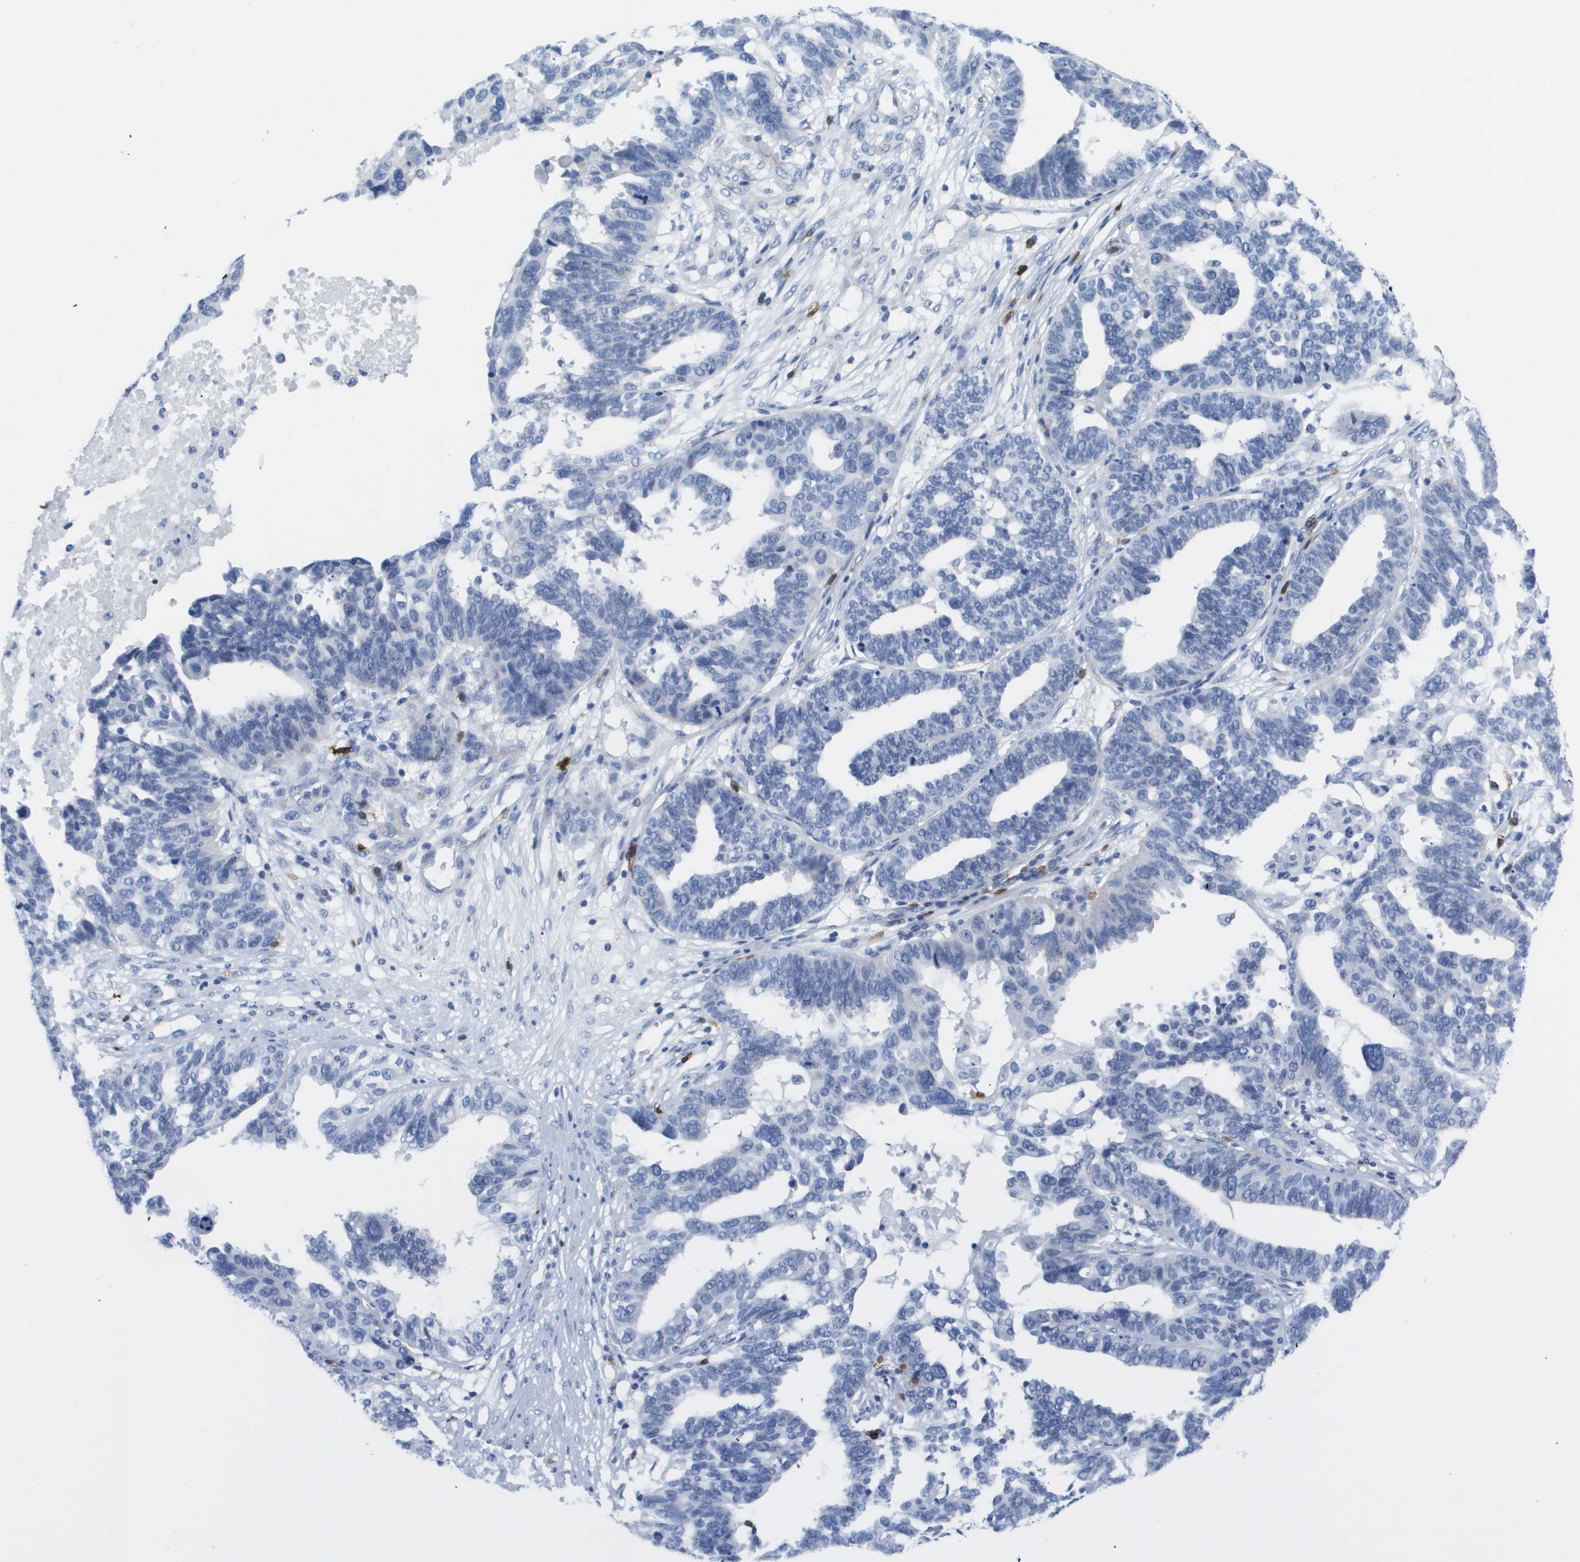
{"staining": {"intensity": "negative", "quantity": "none", "location": "none"}, "tissue": "ovarian cancer", "cell_type": "Tumor cells", "image_type": "cancer", "snomed": [{"axis": "morphology", "description": "Cystadenocarcinoma, serous, NOS"}, {"axis": "topography", "description": "Ovary"}], "caption": "An IHC histopathology image of ovarian cancer is shown. There is no staining in tumor cells of ovarian cancer. Nuclei are stained in blue.", "gene": "MS4A1", "patient": {"sex": "female", "age": 59}}